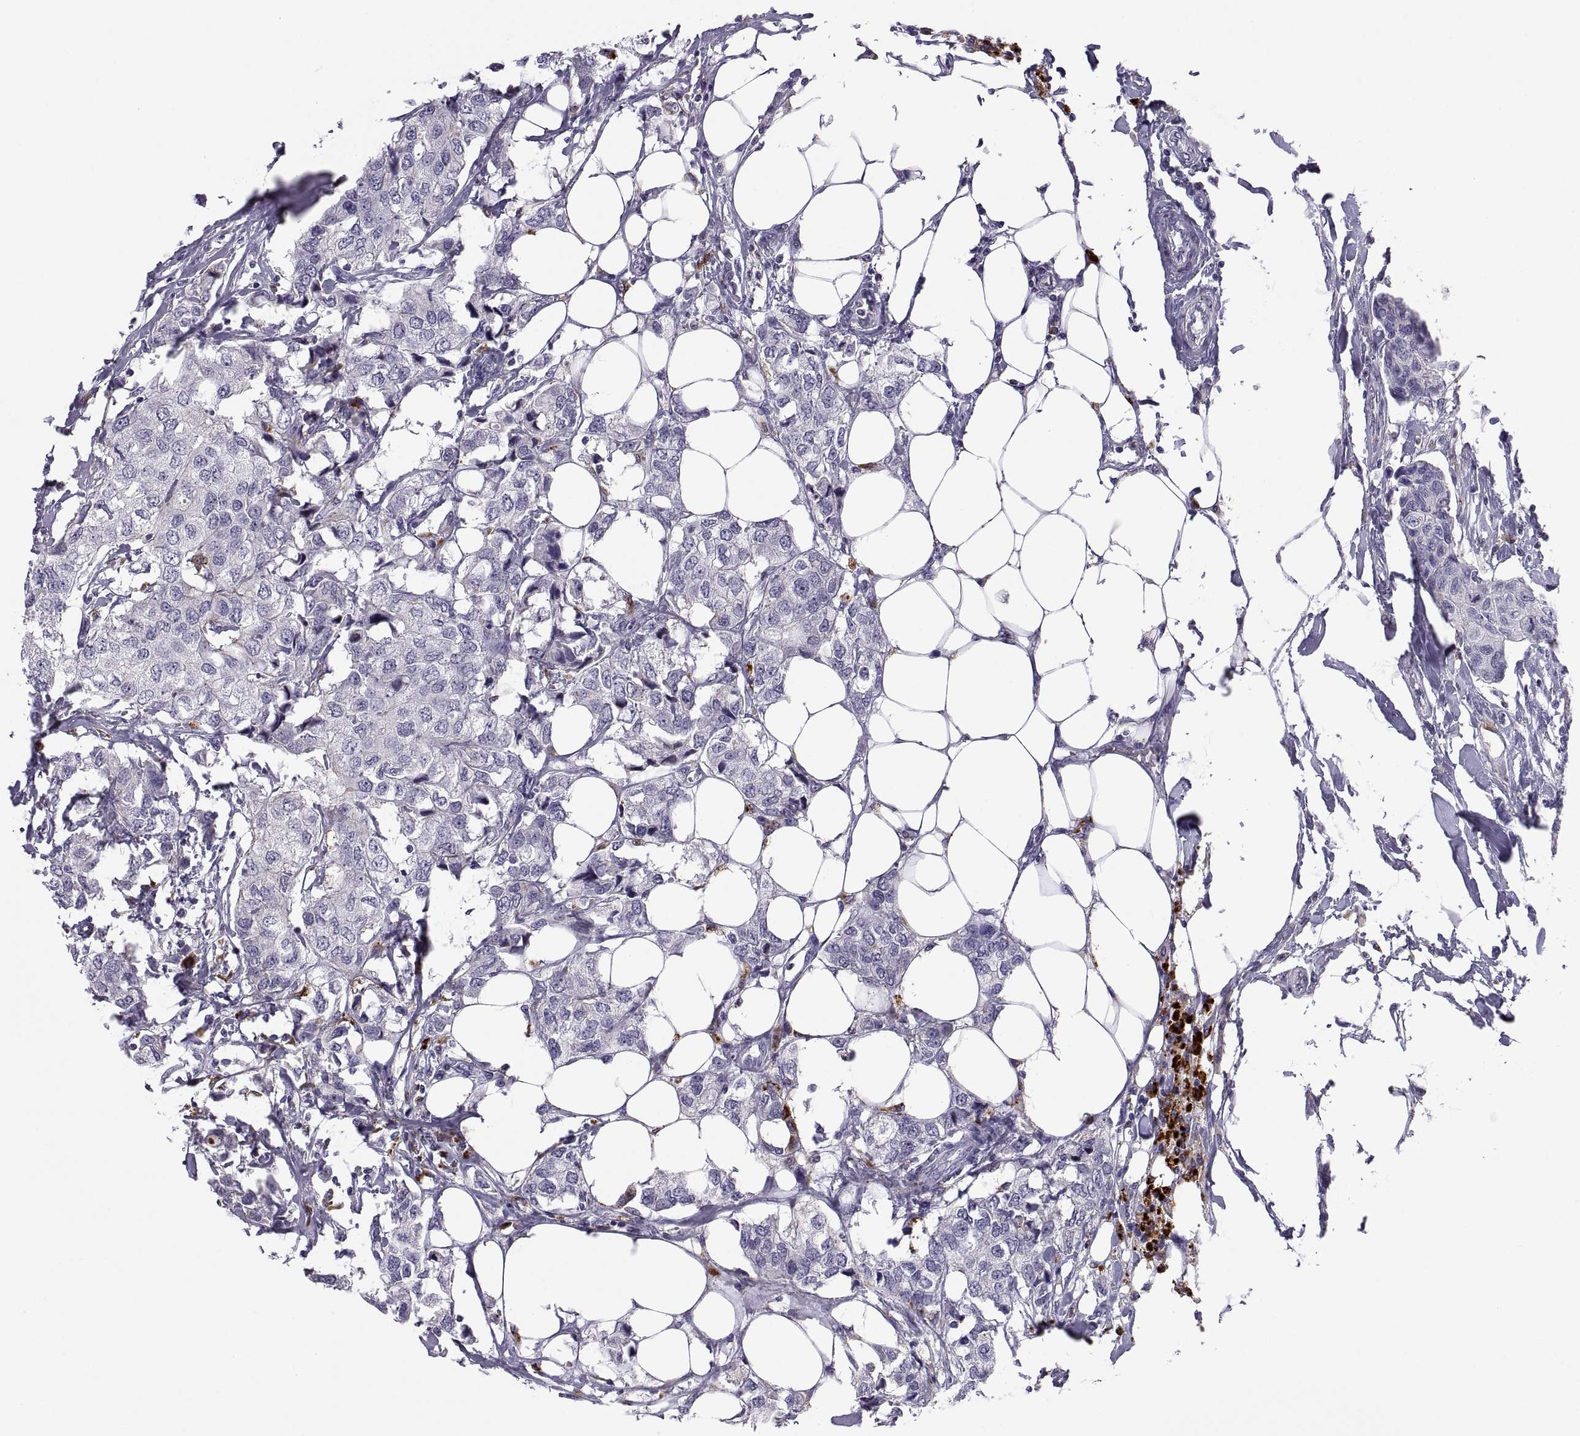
{"staining": {"intensity": "negative", "quantity": "none", "location": "none"}, "tissue": "breast cancer", "cell_type": "Tumor cells", "image_type": "cancer", "snomed": [{"axis": "morphology", "description": "Duct carcinoma"}, {"axis": "topography", "description": "Breast"}], "caption": "This is a micrograph of IHC staining of breast intraductal carcinoma, which shows no expression in tumor cells. (Brightfield microscopy of DAB (3,3'-diaminobenzidine) immunohistochemistry (IHC) at high magnification).", "gene": "RGS19", "patient": {"sex": "female", "age": 80}}